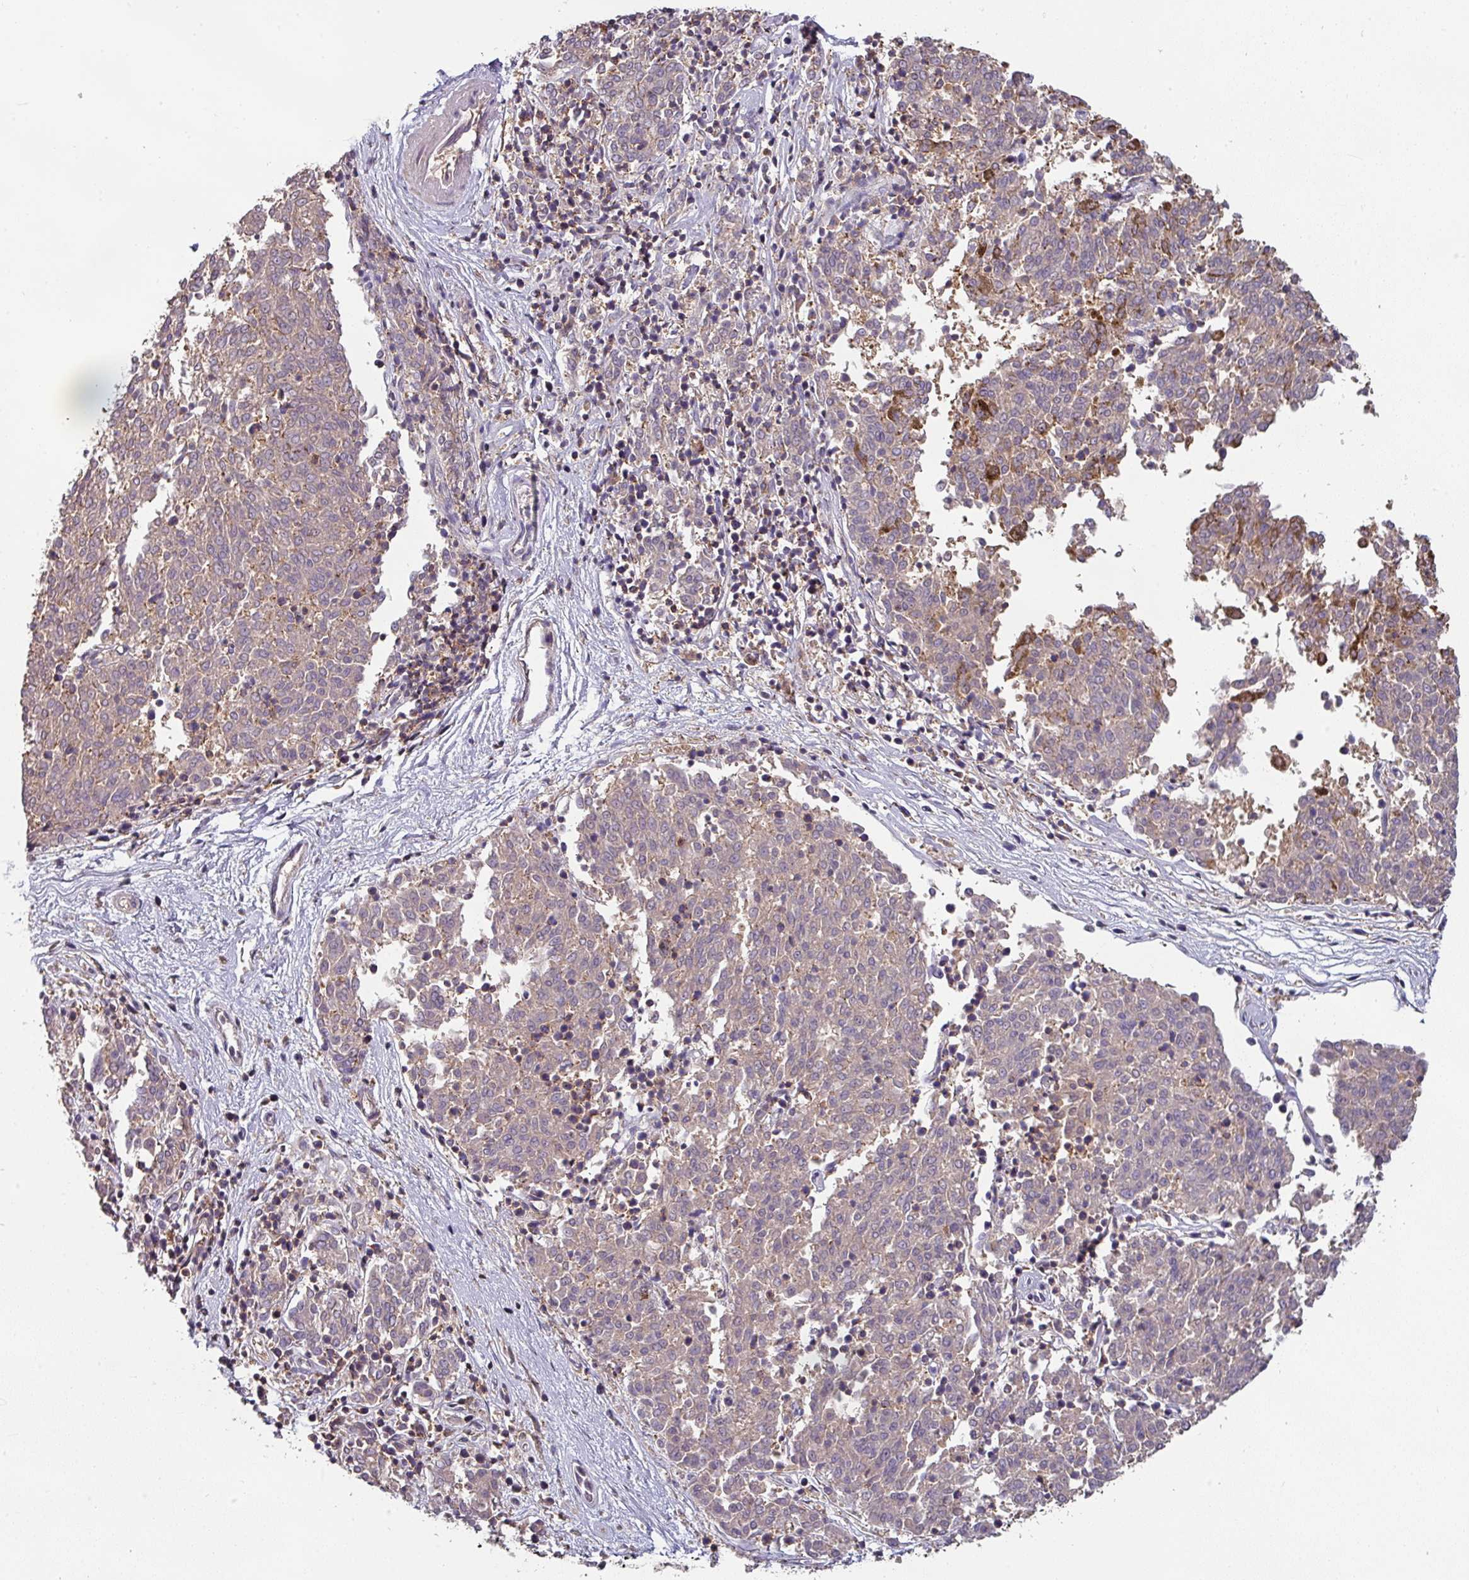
{"staining": {"intensity": "negative", "quantity": "none", "location": "none"}, "tissue": "melanoma", "cell_type": "Tumor cells", "image_type": "cancer", "snomed": [{"axis": "morphology", "description": "Malignant melanoma, NOS"}, {"axis": "topography", "description": "Skin"}], "caption": "Tumor cells are negative for protein expression in human malignant melanoma.", "gene": "CD3G", "patient": {"sex": "female", "age": 72}}